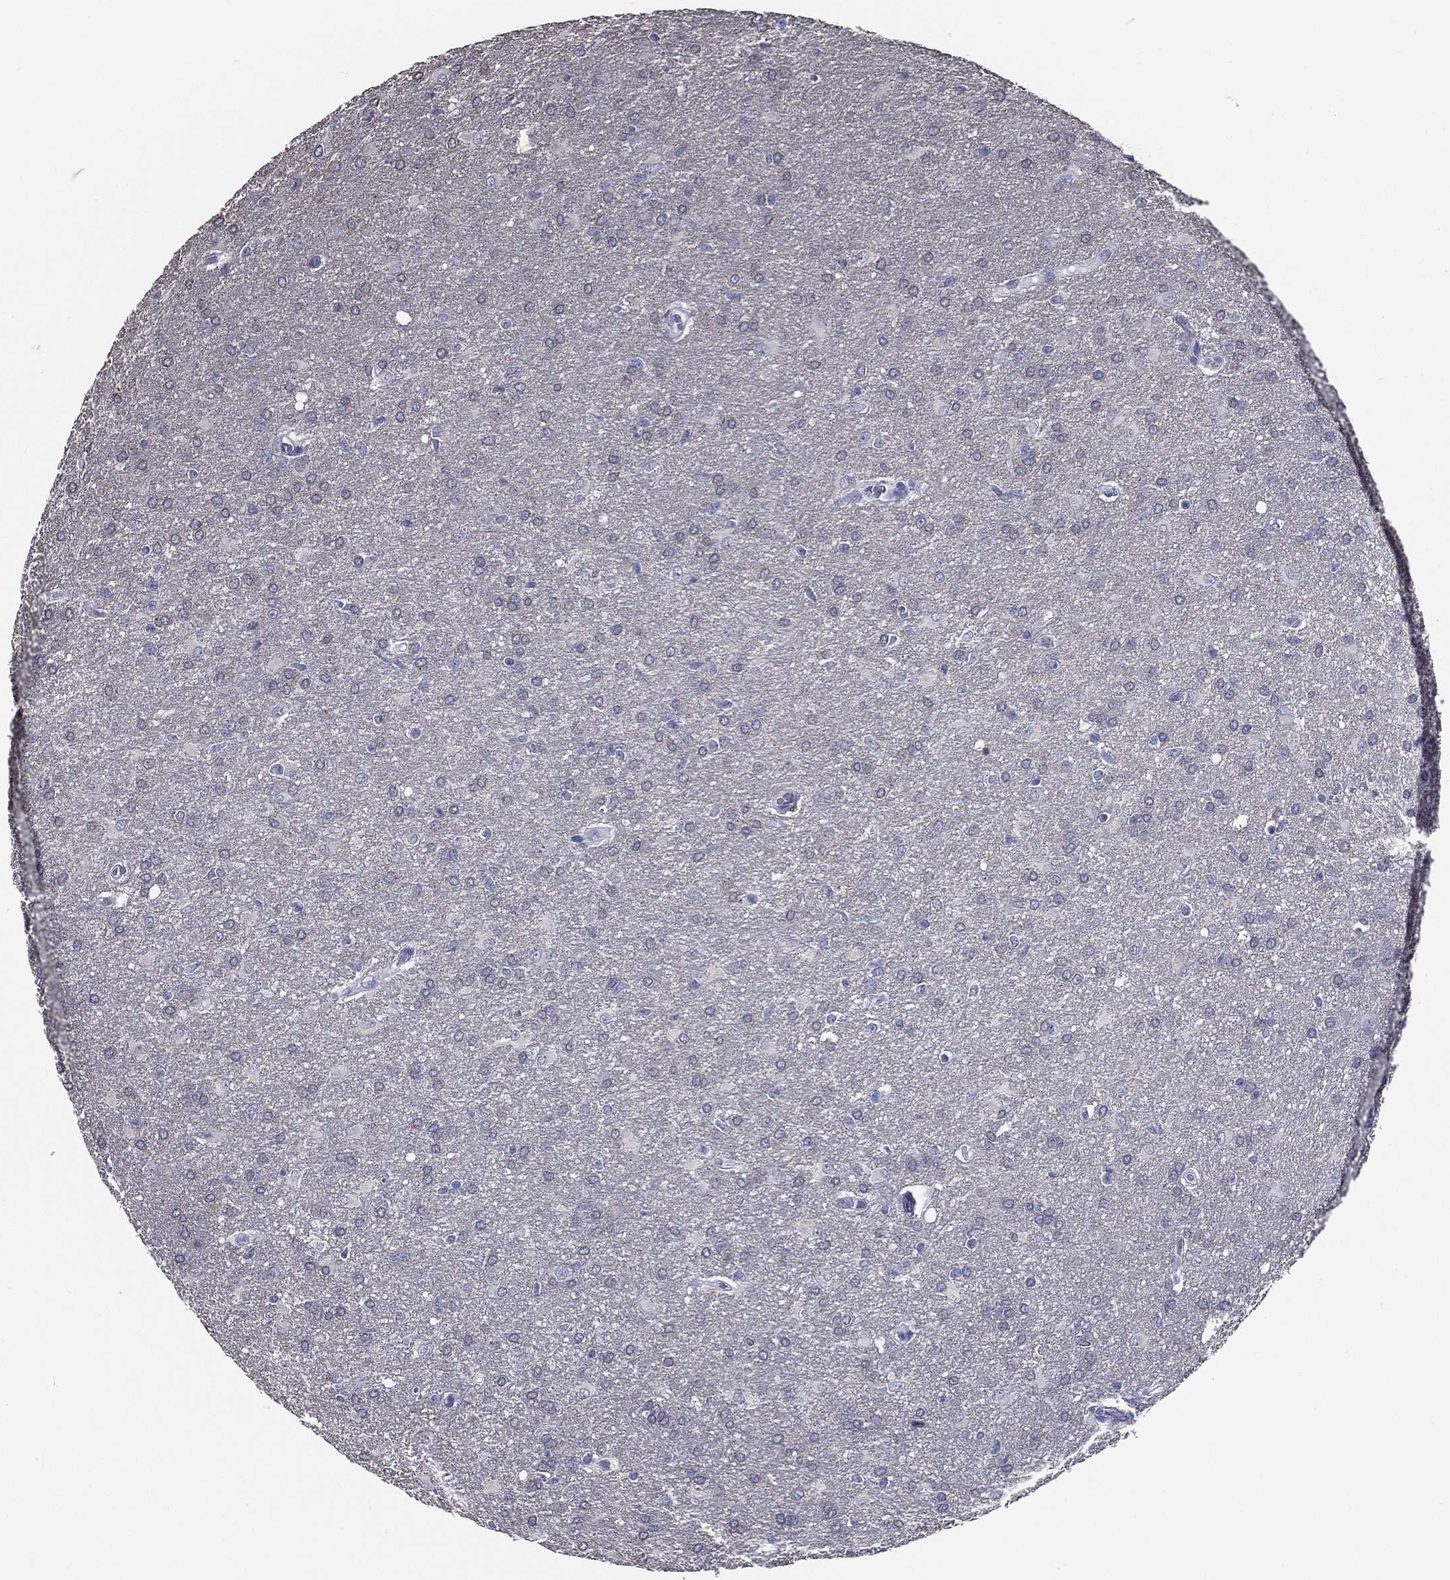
{"staining": {"intensity": "negative", "quantity": "none", "location": "none"}, "tissue": "glioma", "cell_type": "Tumor cells", "image_type": "cancer", "snomed": [{"axis": "morphology", "description": "Glioma, malignant, High grade"}, {"axis": "topography", "description": "Brain"}], "caption": "The immunohistochemistry (IHC) photomicrograph has no significant expression in tumor cells of glioma tissue.", "gene": "DPYS", "patient": {"sex": "male", "age": 68}}